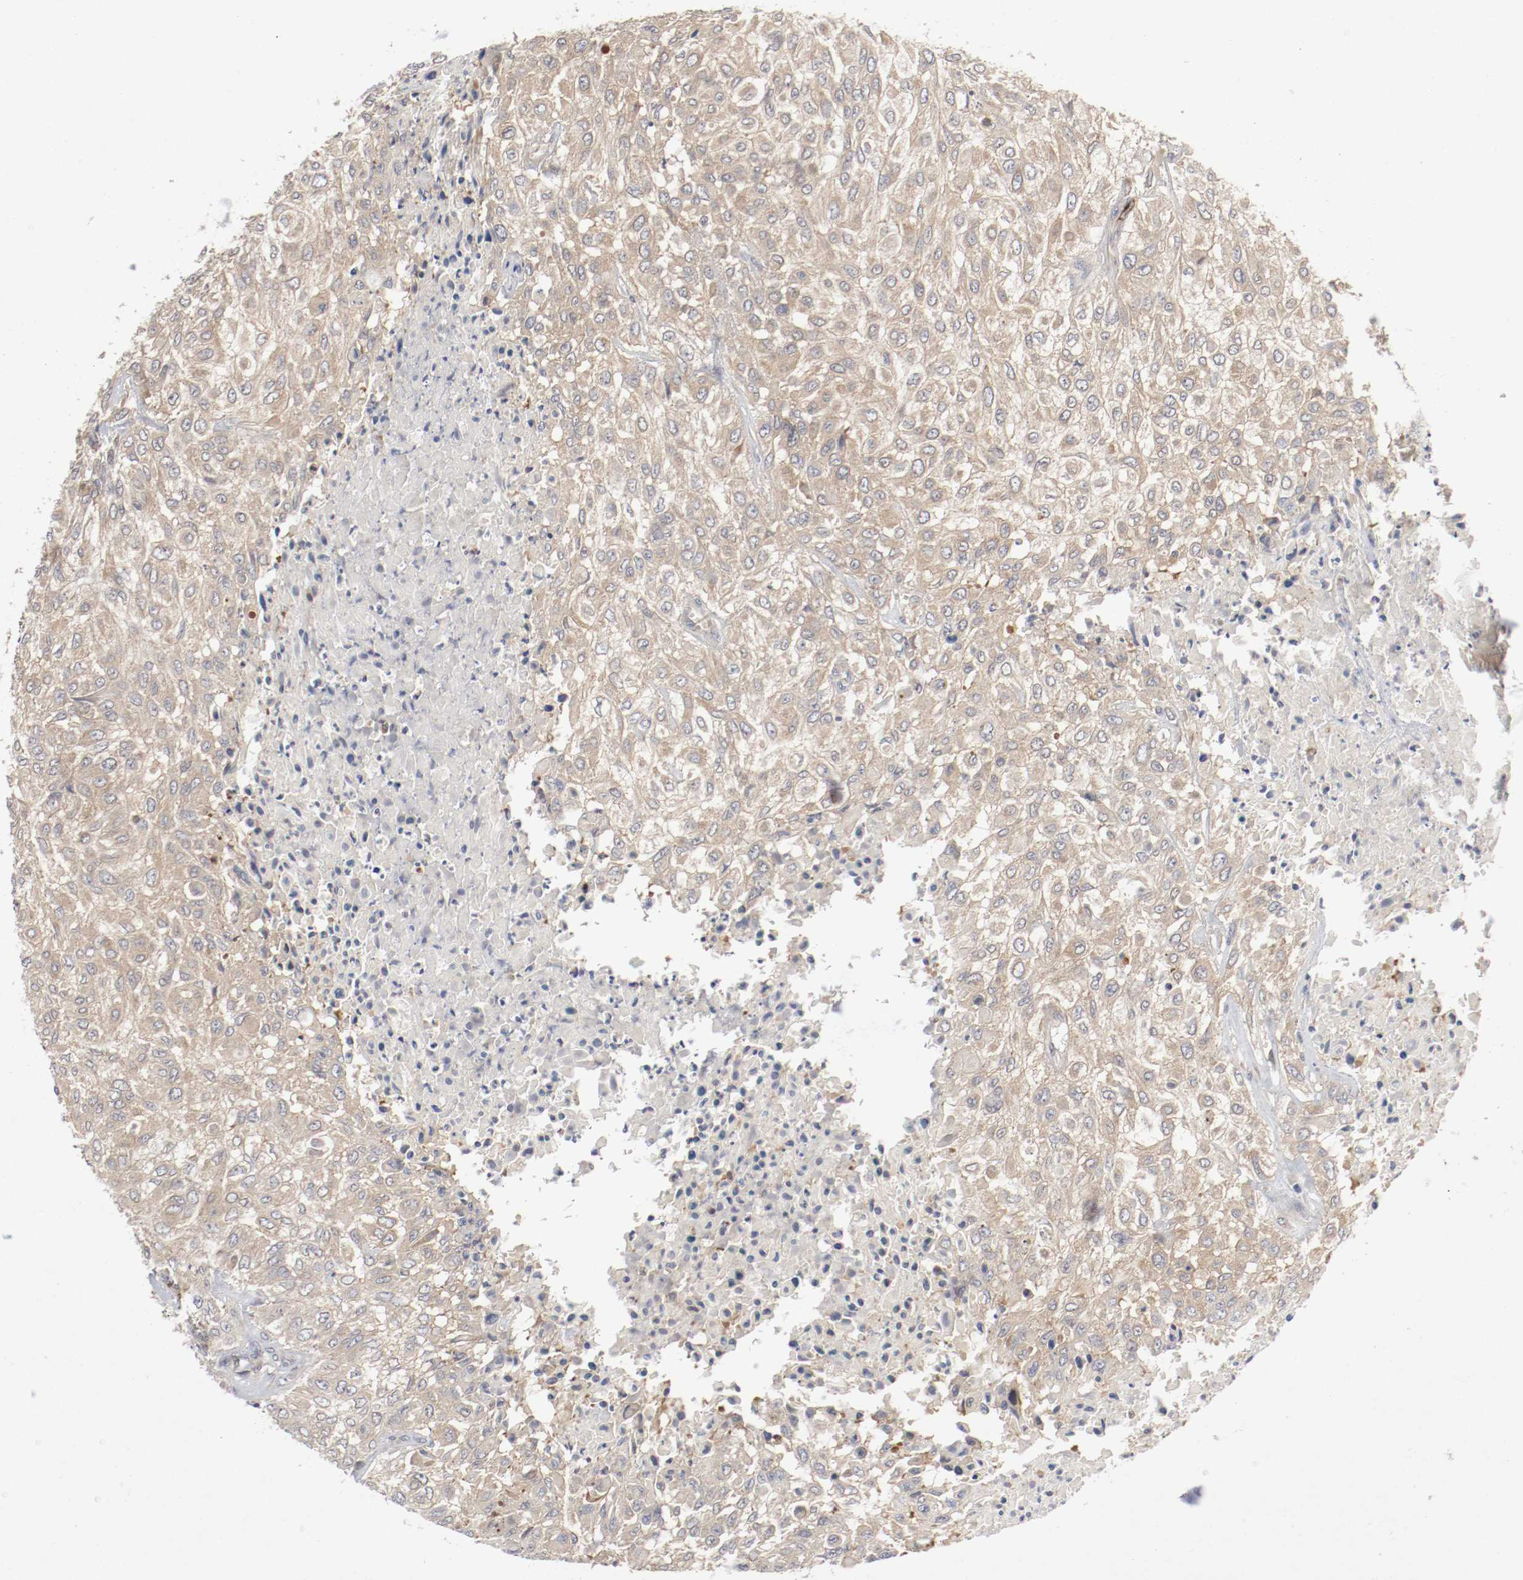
{"staining": {"intensity": "weak", "quantity": ">75%", "location": "cytoplasmic/membranous"}, "tissue": "urothelial cancer", "cell_type": "Tumor cells", "image_type": "cancer", "snomed": [{"axis": "morphology", "description": "Urothelial carcinoma, High grade"}, {"axis": "topography", "description": "Urinary bladder"}], "caption": "IHC image of neoplastic tissue: human urothelial cancer stained using immunohistochemistry (IHC) shows low levels of weak protein expression localized specifically in the cytoplasmic/membranous of tumor cells, appearing as a cytoplasmic/membranous brown color.", "gene": "REN", "patient": {"sex": "male", "age": 57}}